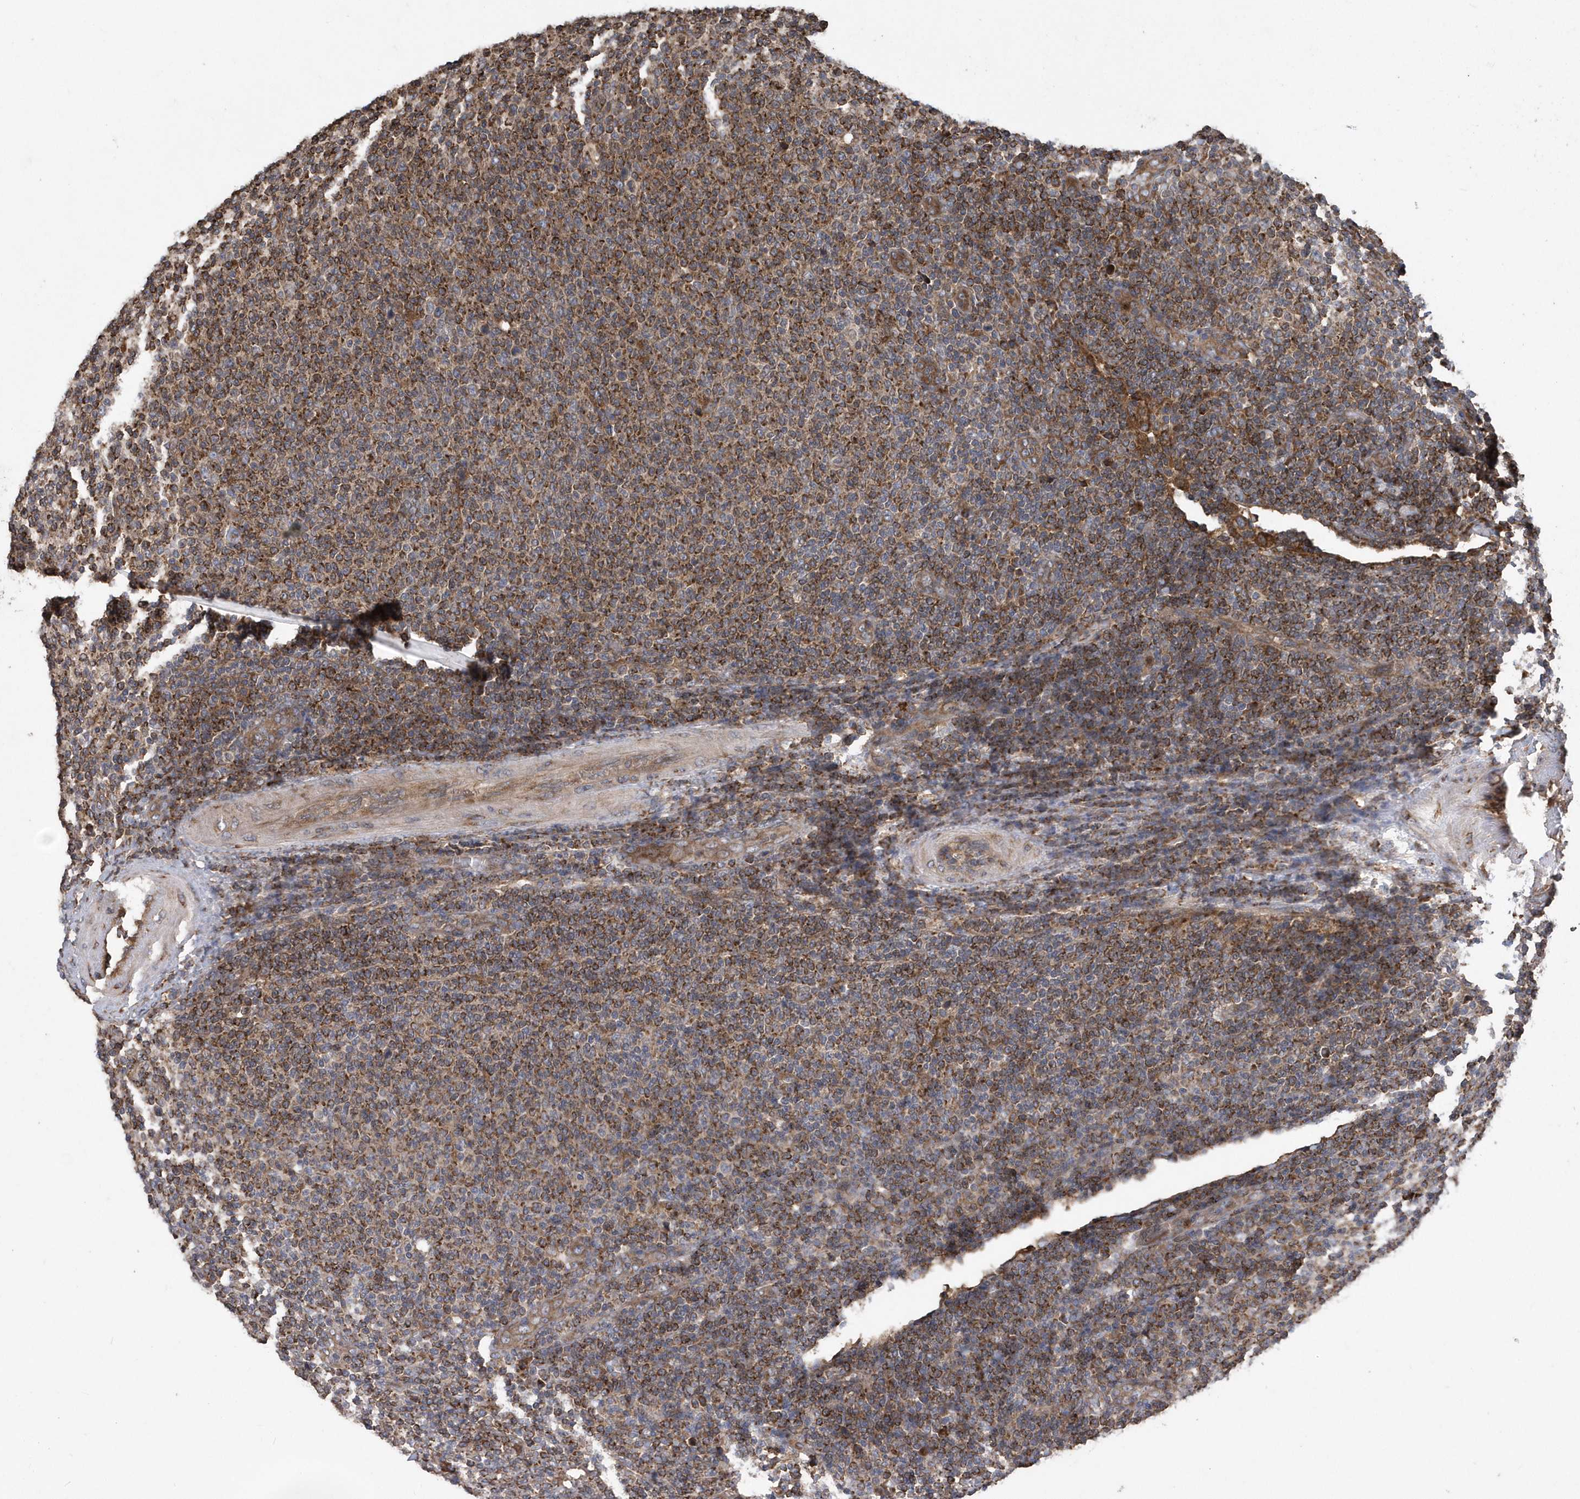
{"staining": {"intensity": "moderate", "quantity": ">75%", "location": "cytoplasmic/membranous"}, "tissue": "lymphoma", "cell_type": "Tumor cells", "image_type": "cancer", "snomed": [{"axis": "morphology", "description": "Malignant lymphoma, non-Hodgkin's type, Low grade"}, {"axis": "topography", "description": "Lymph node"}], "caption": "Protein analysis of malignant lymphoma, non-Hodgkin's type (low-grade) tissue reveals moderate cytoplasmic/membranous staining in approximately >75% of tumor cells.", "gene": "WASHC5", "patient": {"sex": "male", "age": 66}}